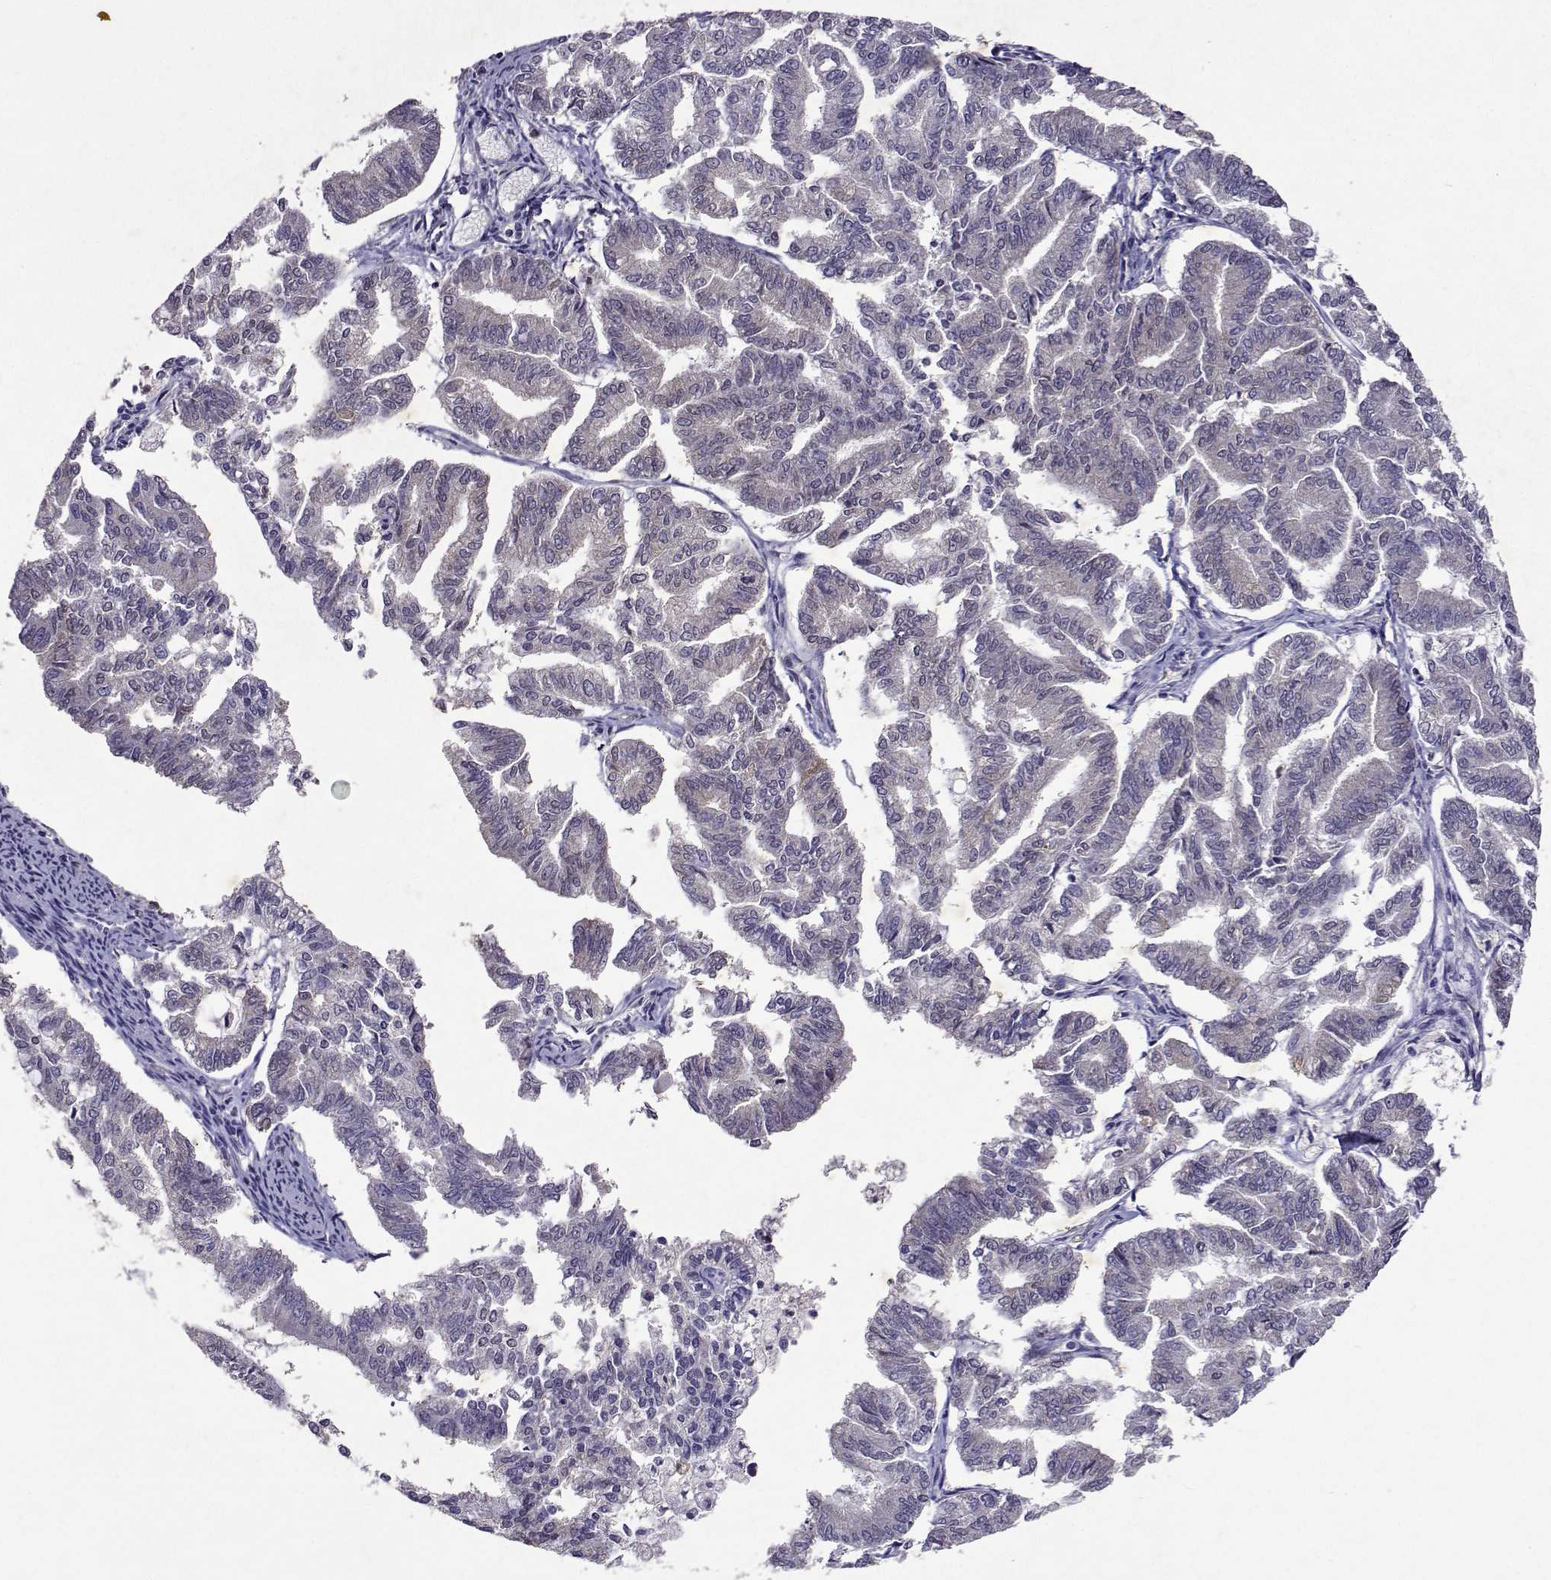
{"staining": {"intensity": "negative", "quantity": "none", "location": "none"}, "tissue": "endometrial cancer", "cell_type": "Tumor cells", "image_type": "cancer", "snomed": [{"axis": "morphology", "description": "Adenocarcinoma, NOS"}, {"axis": "topography", "description": "Endometrium"}], "caption": "There is no significant staining in tumor cells of endometrial cancer. The staining was performed using DAB to visualize the protein expression in brown, while the nuclei were stained in blue with hematoxylin (Magnification: 20x).", "gene": "APAF1", "patient": {"sex": "female", "age": 79}}